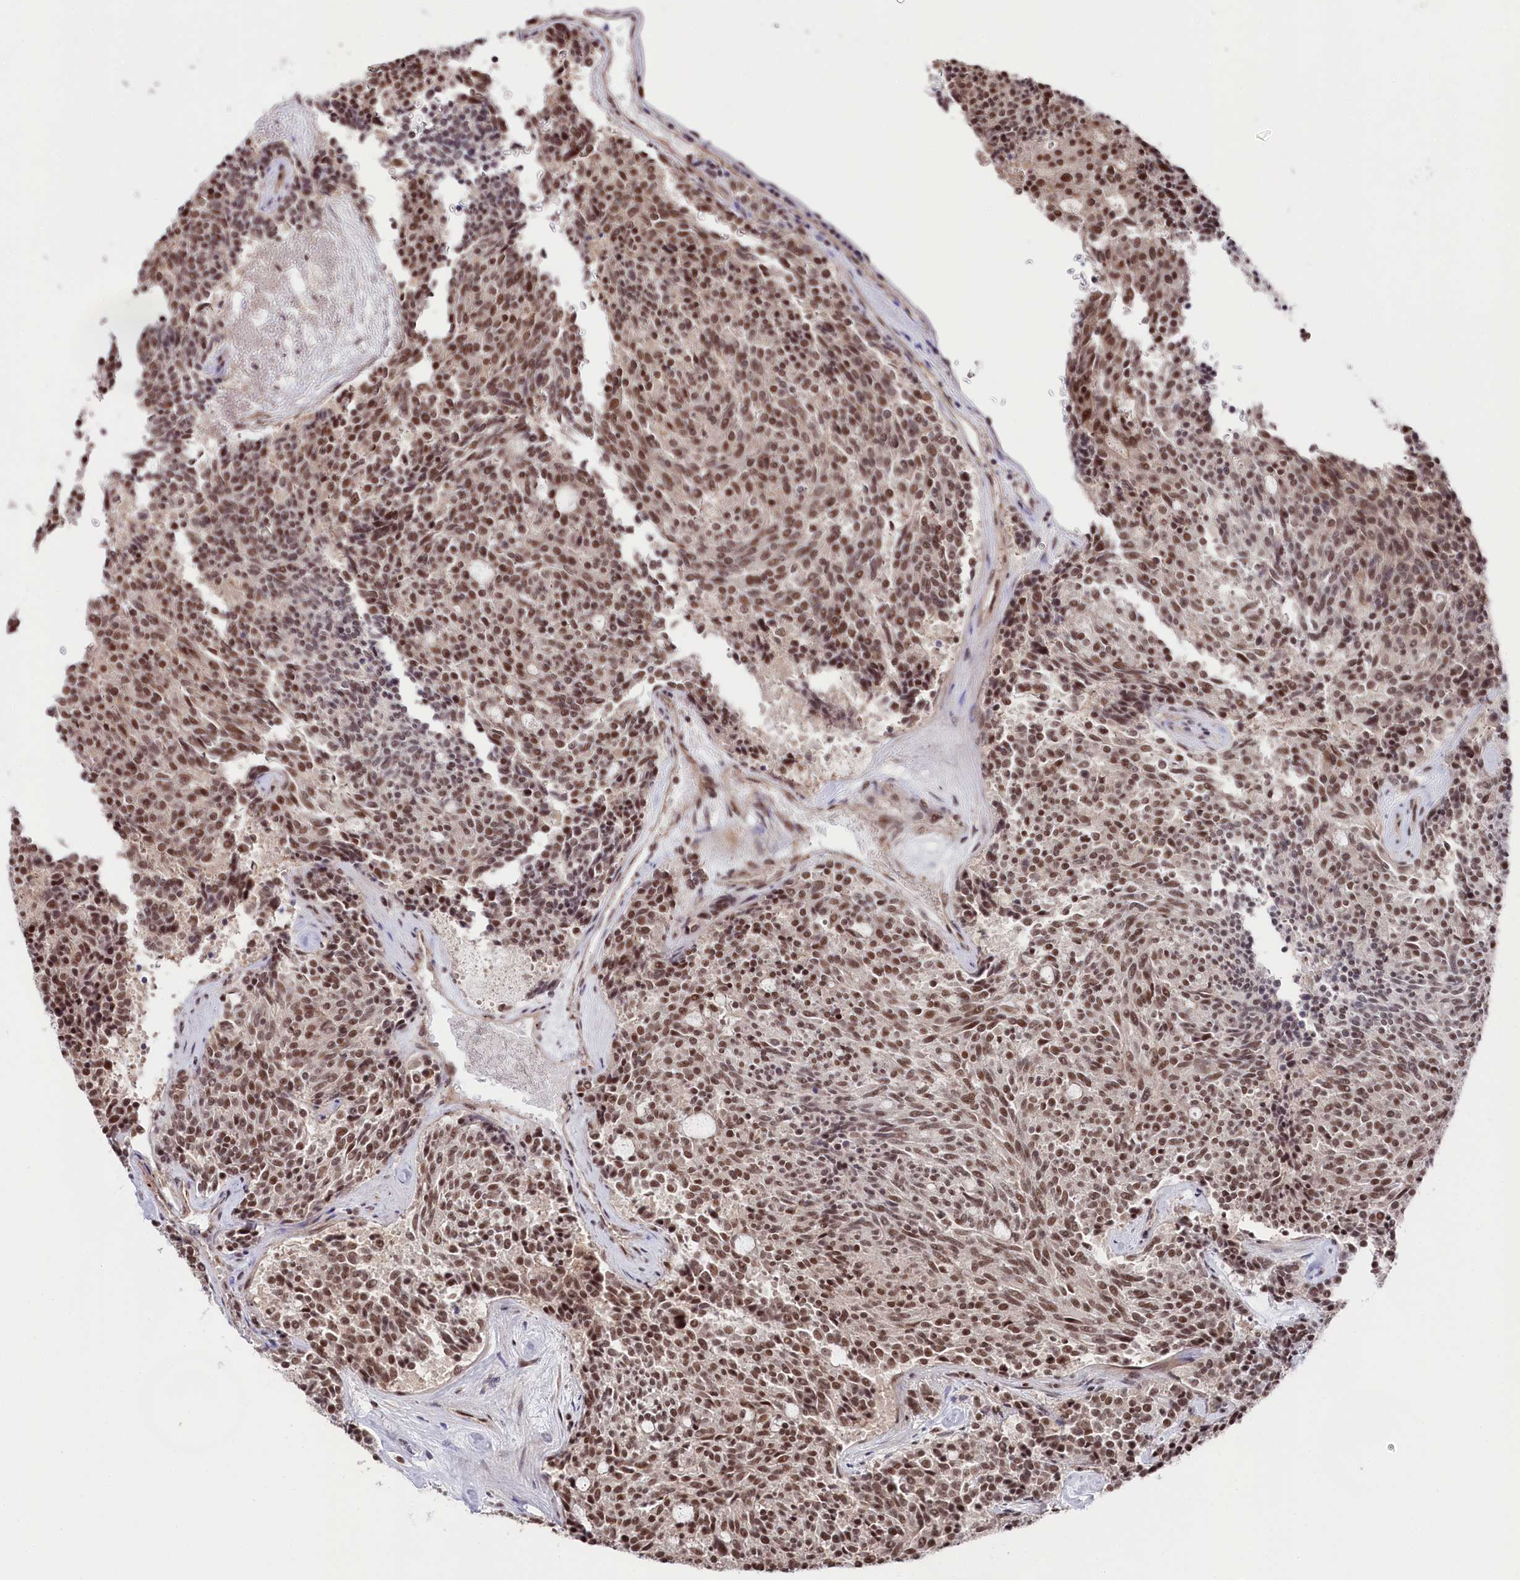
{"staining": {"intensity": "moderate", "quantity": ">75%", "location": "nuclear"}, "tissue": "carcinoid", "cell_type": "Tumor cells", "image_type": "cancer", "snomed": [{"axis": "morphology", "description": "Carcinoid, malignant, NOS"}, {"axis": "topography", "description": "Pancreas"}], "caption": "Human carcinoid (malignant) stained with a protein marker exhibits moderate staining in tumor cells.", "gene": "POLR2H", "patient": {"sex": "female", "age": 54}}